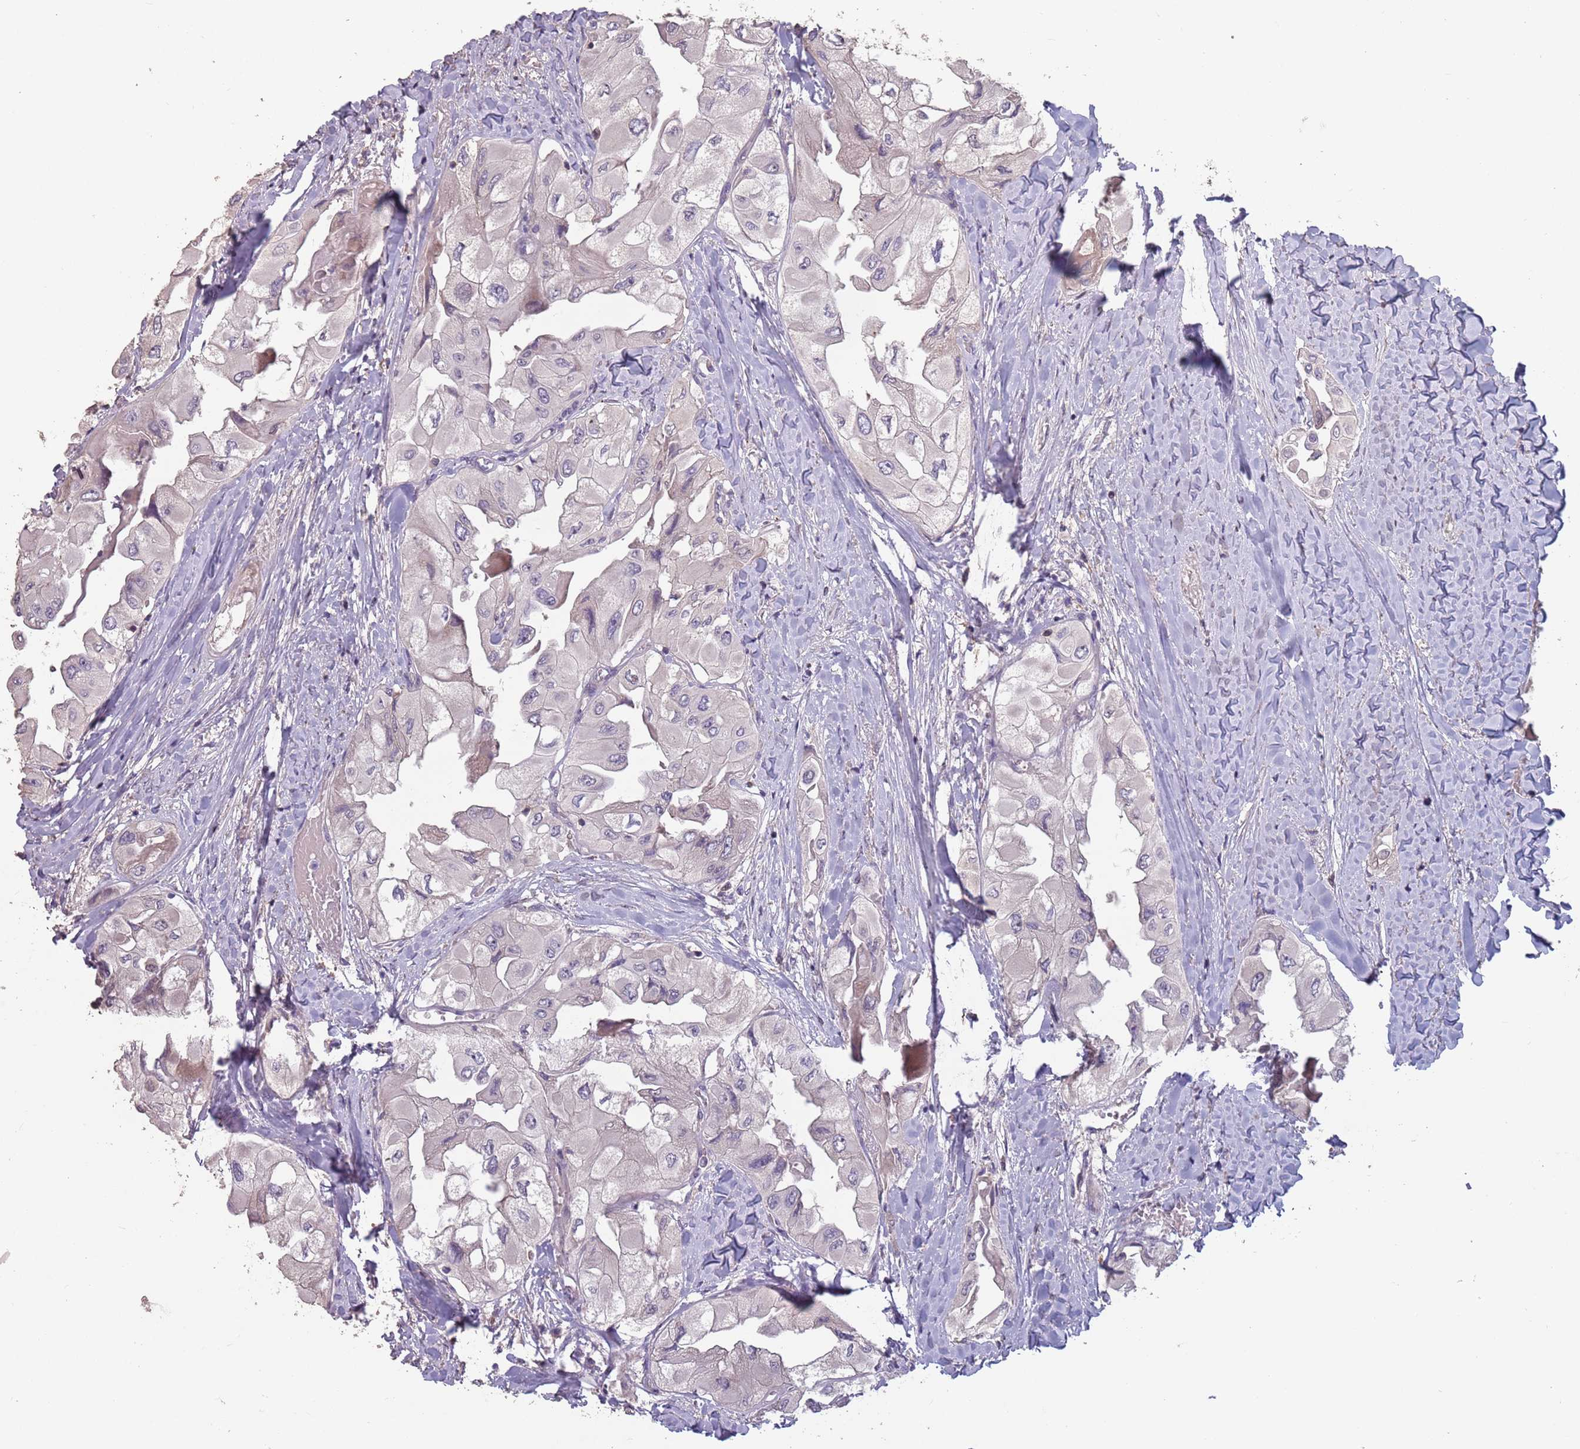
{"staining": {"intensity": "negative", "quantity": "none", "location": "none"}, "tissue": "thyroid cancer", "cell_type": "Tumor cells", "image_type": "cancer", "snomed": [{"axis": "morphology", "description": "Normal tissue, NOS"}, {"axis": "morphology", "description": "Papillary adenocarcinoma, NOS"}, {"axis": "topography", "description": "Thyroid gland"}], "caption": "This is an immunohistochemistry photomicrograph of human thyroid cancer (papillary adenocarcinoma). There is no positivity in tumor cells.", "gene": "MBD3L1", "patient": {"sex": "female", "age": 59}}